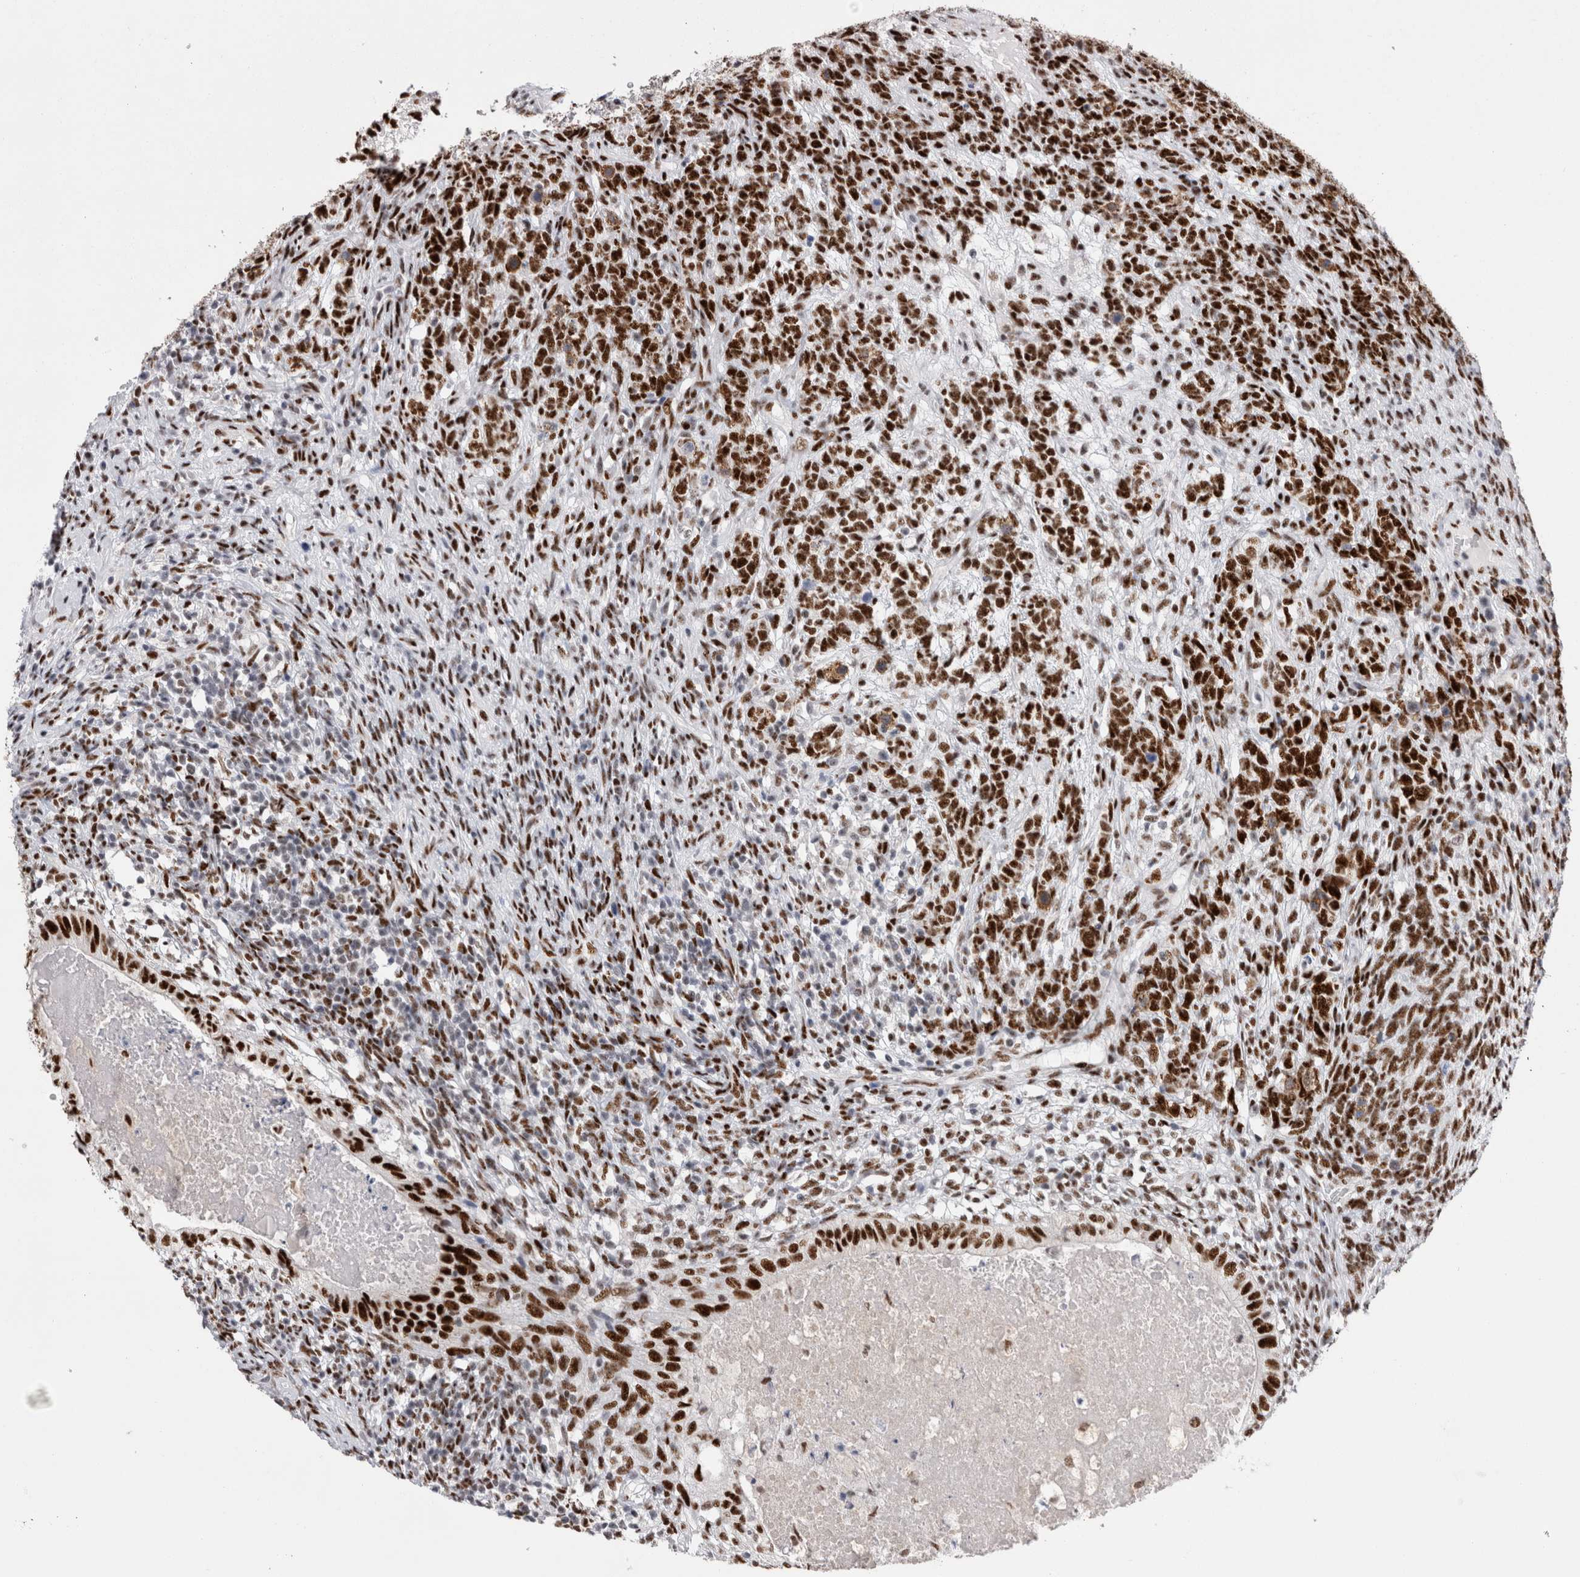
{"staining": {"intensity": "strong", "quantity": ">75%", "location": "nuclear"}, "tissue": "testis cancer", "cell_type": "Tumor cells", "image_type": "cancer", "snomed": [{"axis": "morphology", "description": "Seminoma, NOS"}, {"axis": "morphology", "description": "Carcinoma, Embryonal, NOS"}, {"axis": "topography", "description": "Testis"}], "caption": "Immunohistochemistry of human testis cancer (embryonal carcinoma) displays high levels of strong nuclear expression in about >75% of tumor cells.", "gene": "RBM6", "patient": {"sex": "male", "age": 28}}